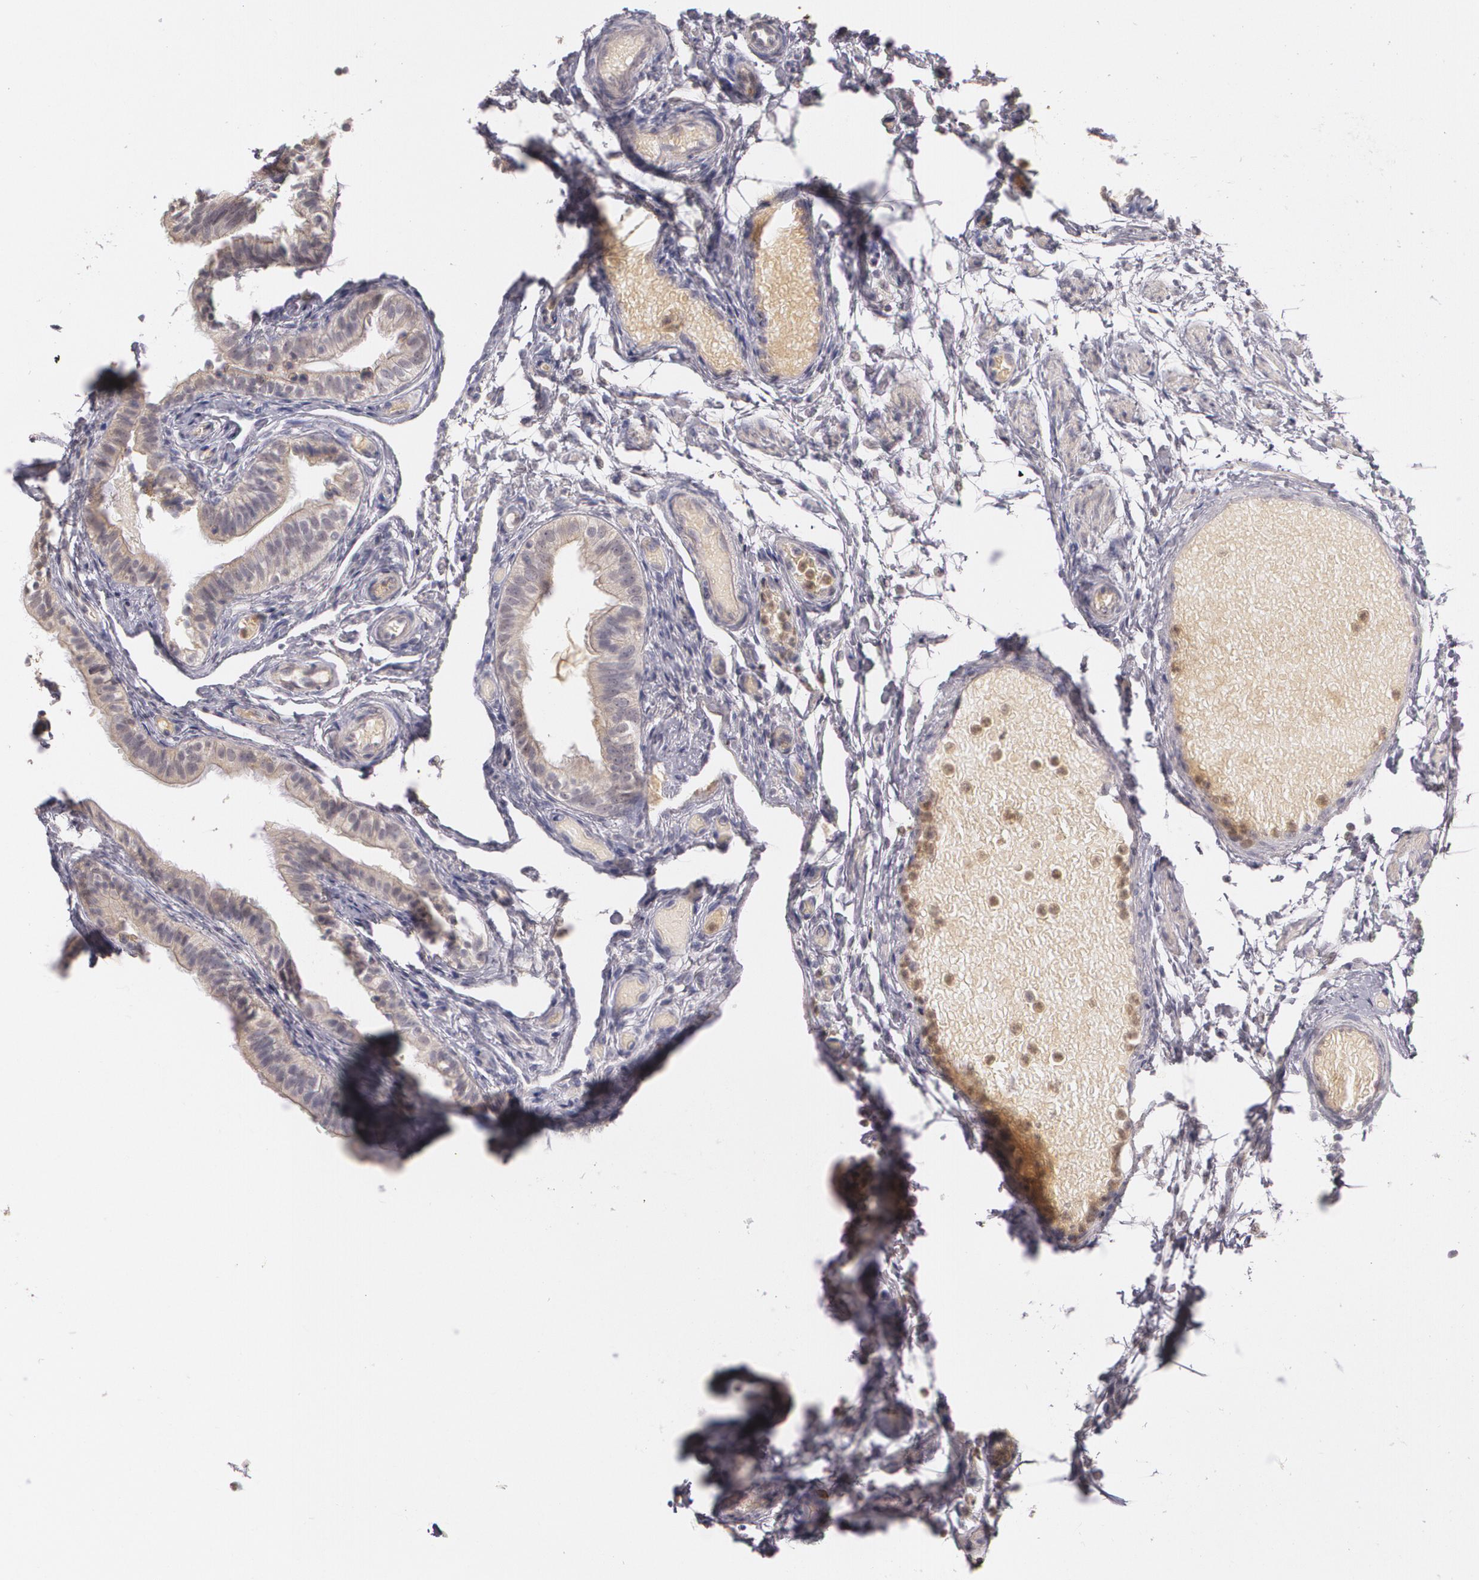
{"staining": {"intensity": "weak", "quantity": "25%-75%", "location": "cytoplasmic/membranous,nuclear"}, "tissue": "fallopian tube", "cell_type": "Glandular cells", "image_type": "normal", "snomed": [{"axis": "morphology", "description": "Normal tissue, NOS"}, {"axis": "morphology", "description": "Dermoid, NOS"}, {"axis": "topography", "description": "Fallopian tube"}], "caption": "This photomicrograph reveals immunohistochemistry (IHC) staining of normal fallopian tube, with low weak cytoplasmic/membranous,nuclear positivity in about 25%-75% of glandular cells.", "gene": "LRG1", "patient": {"sex": "female", "age": 33}}